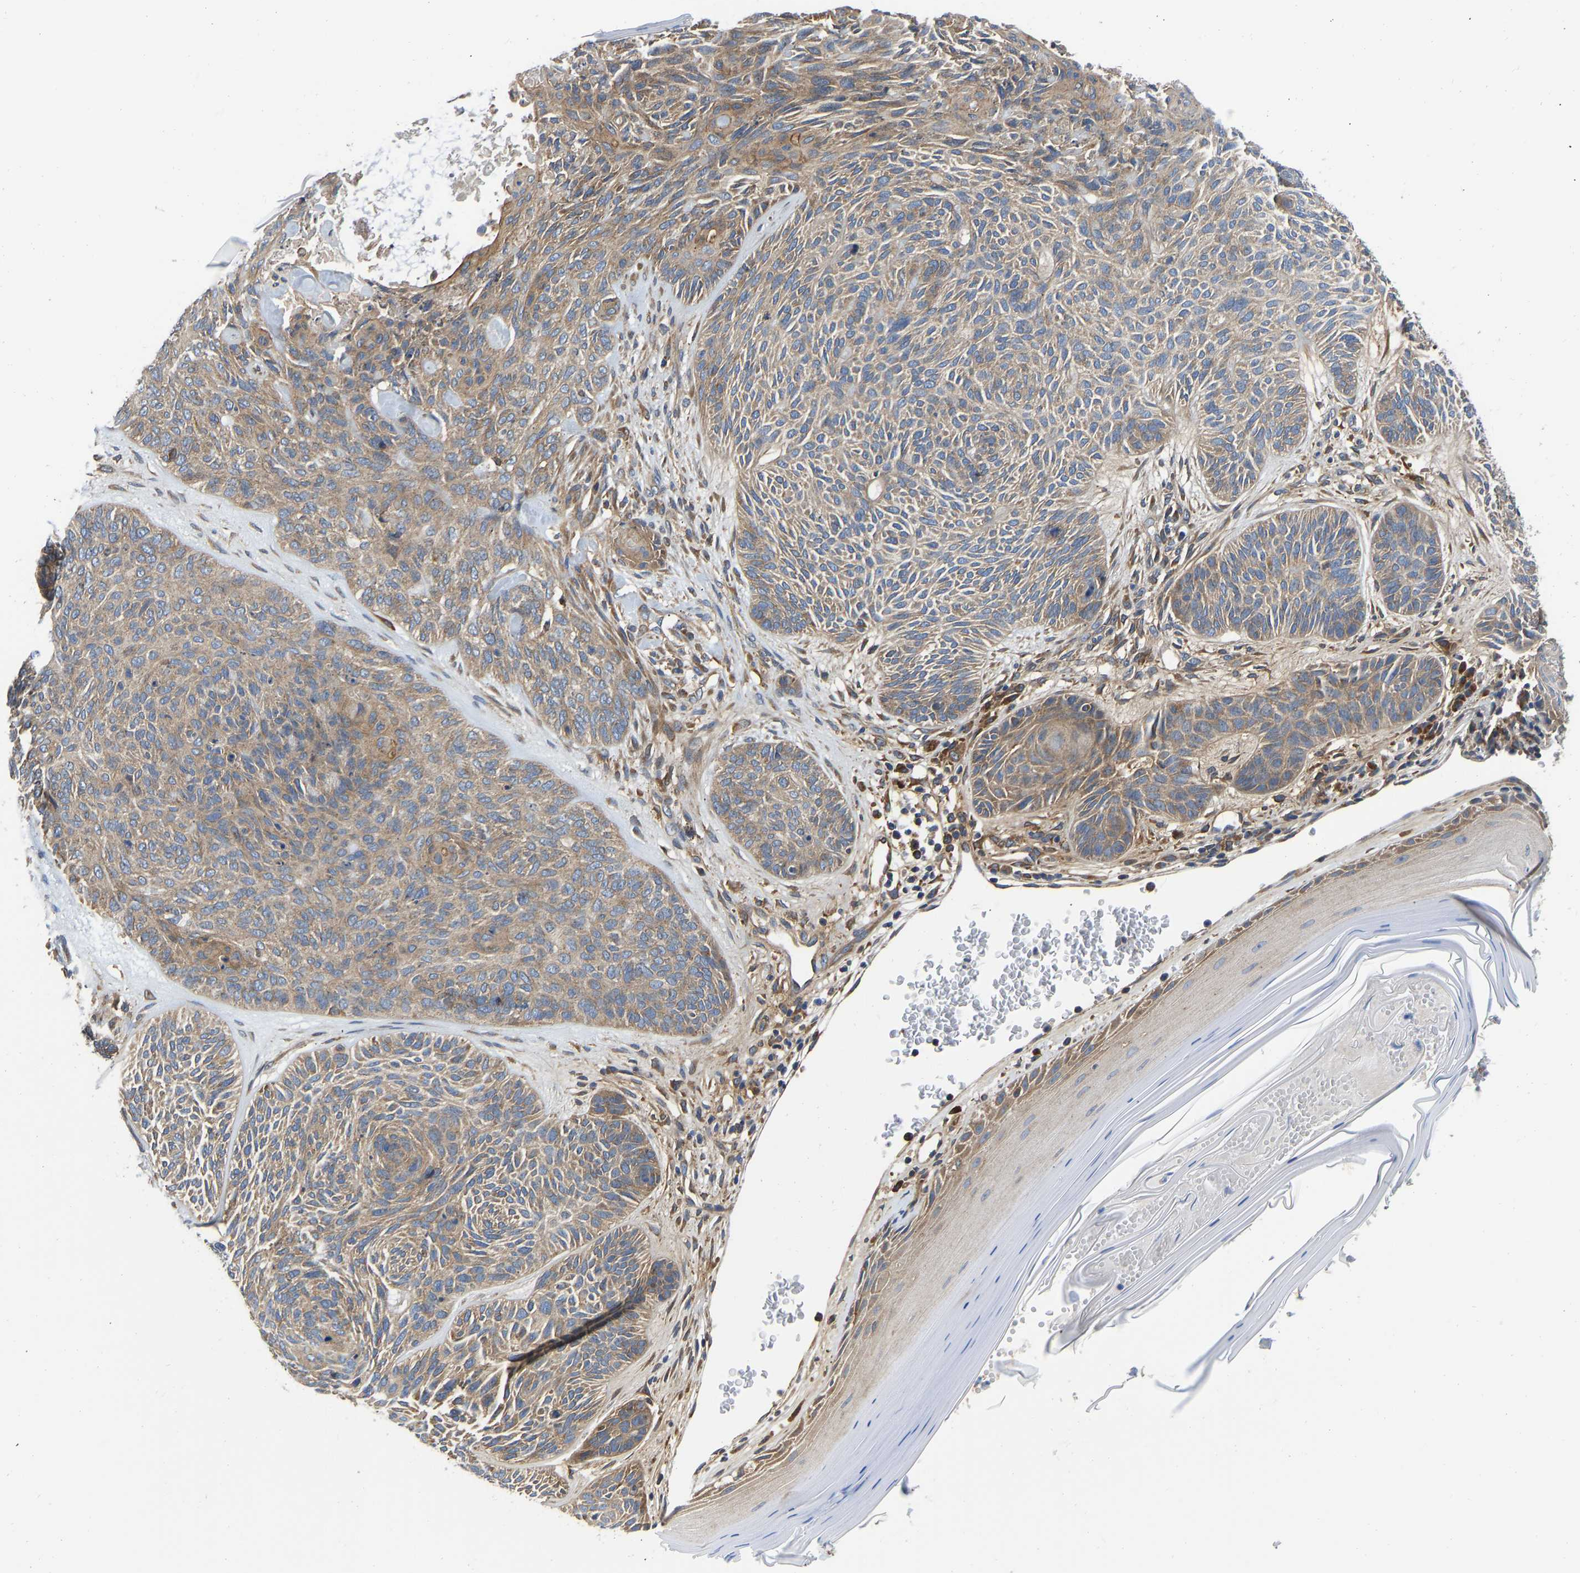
{"staining": {"intensity": "weak", "quantity": ">75%", "location": "cytoplasmic/membranous"}, "tissue": "skin cancer", "cell_type": "Tumor cells", "image_type": "cancer", "snomed": [{"axis": "morphology", "description": "Basal cell carcinoma"}, {"axis": "topography", "description": "Skin"}], "caption": "Skin cancer (basal cell carcinoma) stained with a protein marker displays weak staining in tumor cells.", "gene": "FLNB", "patient": {"sex": "male", "age": 55}}